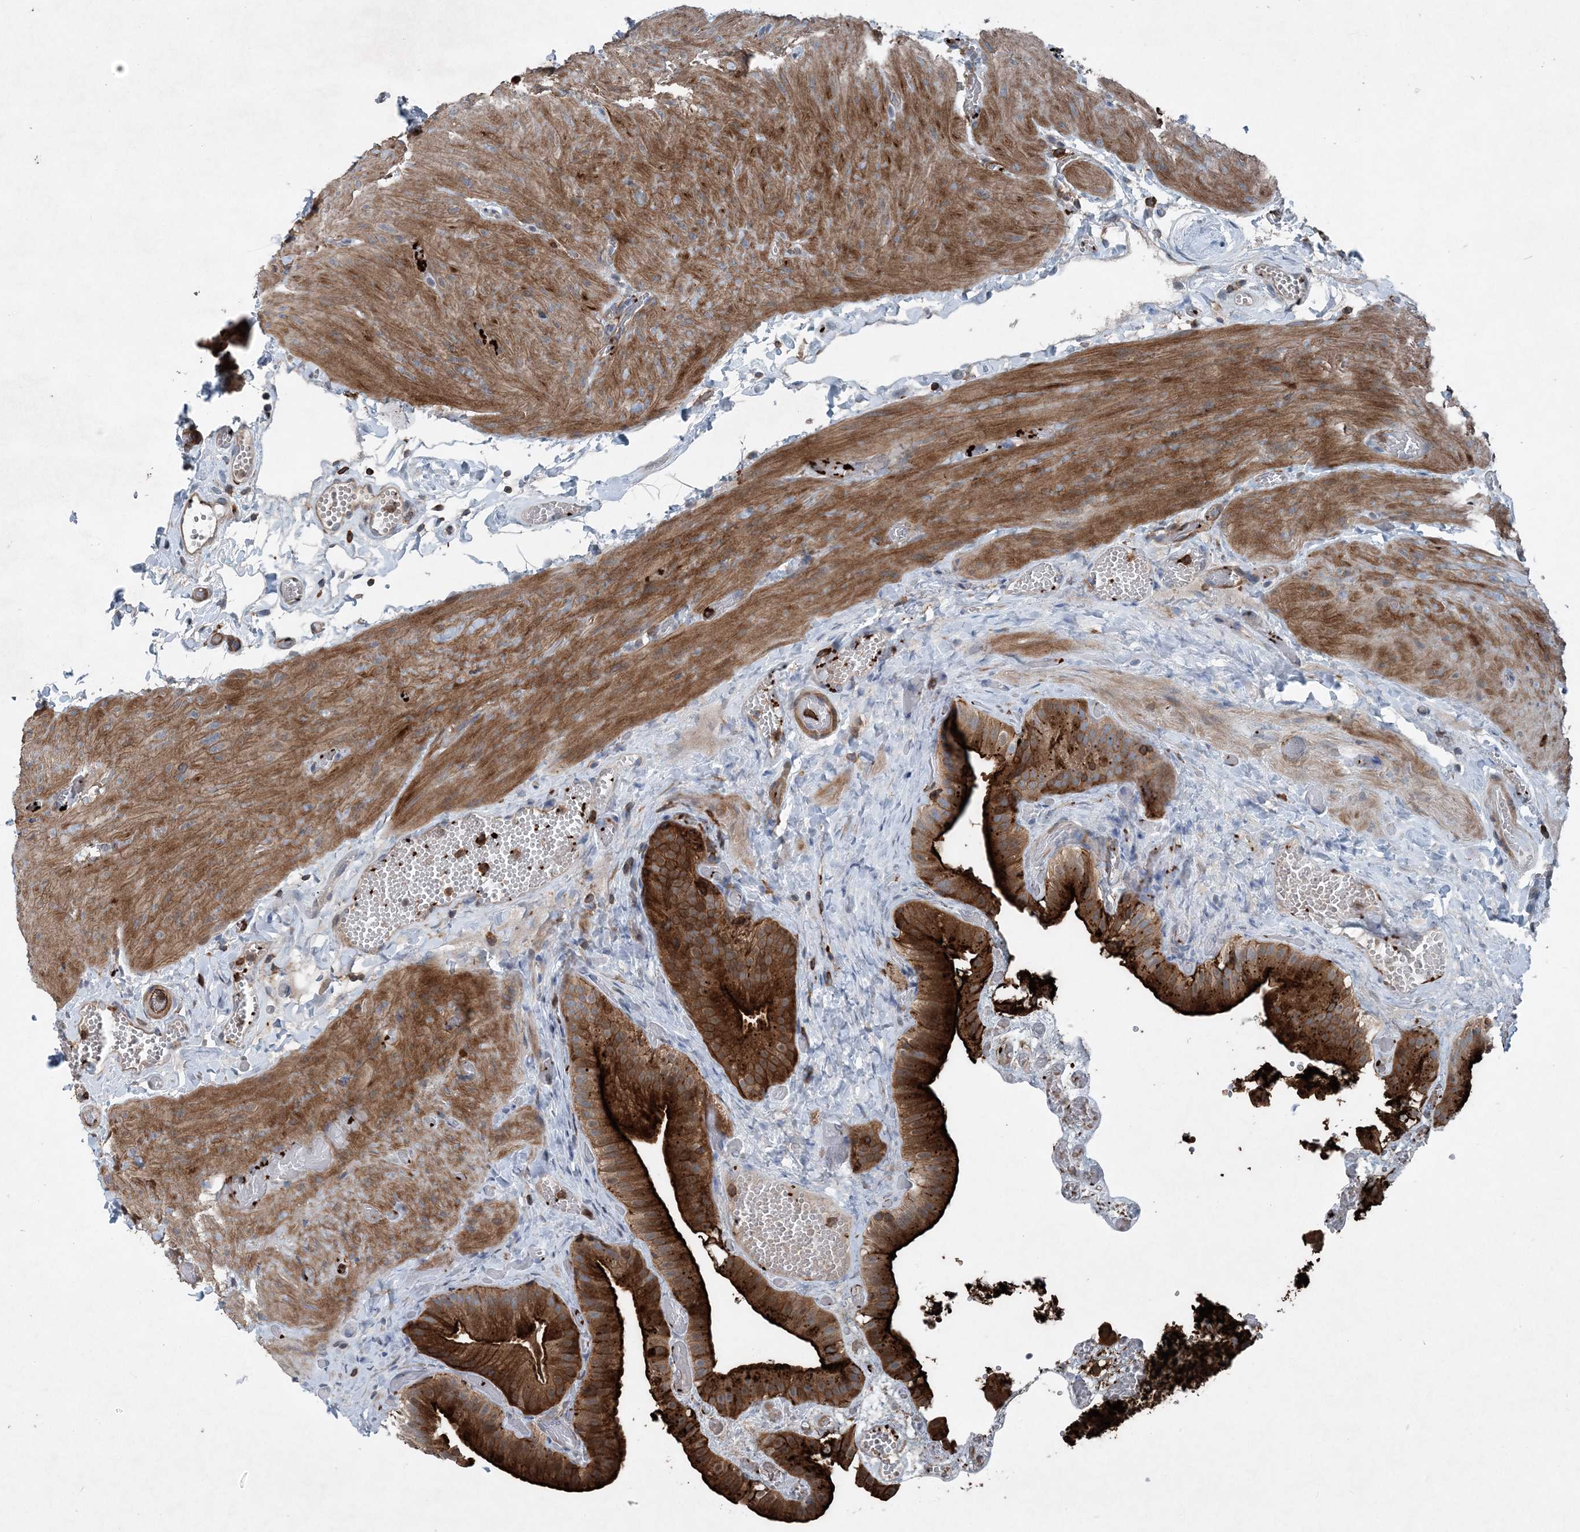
{"staining": {"intensity": "strong", "quantity": ">75%", "location": "cytoplasmic/membranous"}, "tissue": "gallbladder", "cell_type": "Glandular cells", "image_type": "normal", "snomed": [{"axis": "morphology", "description": "Normal tissue, NOS"}, {"axis": "topography", "description": "Gallbladder"}], "caption": "The immunohistochemical stain highlights strong cytoplasmic/membranous staining in glandular cells of normal gallbladder. The protein of interest is shown in brown color, while the nuclei are stained blue.", "gene": "DGUOK", "patient": {"sex": "female", "age": 64}}